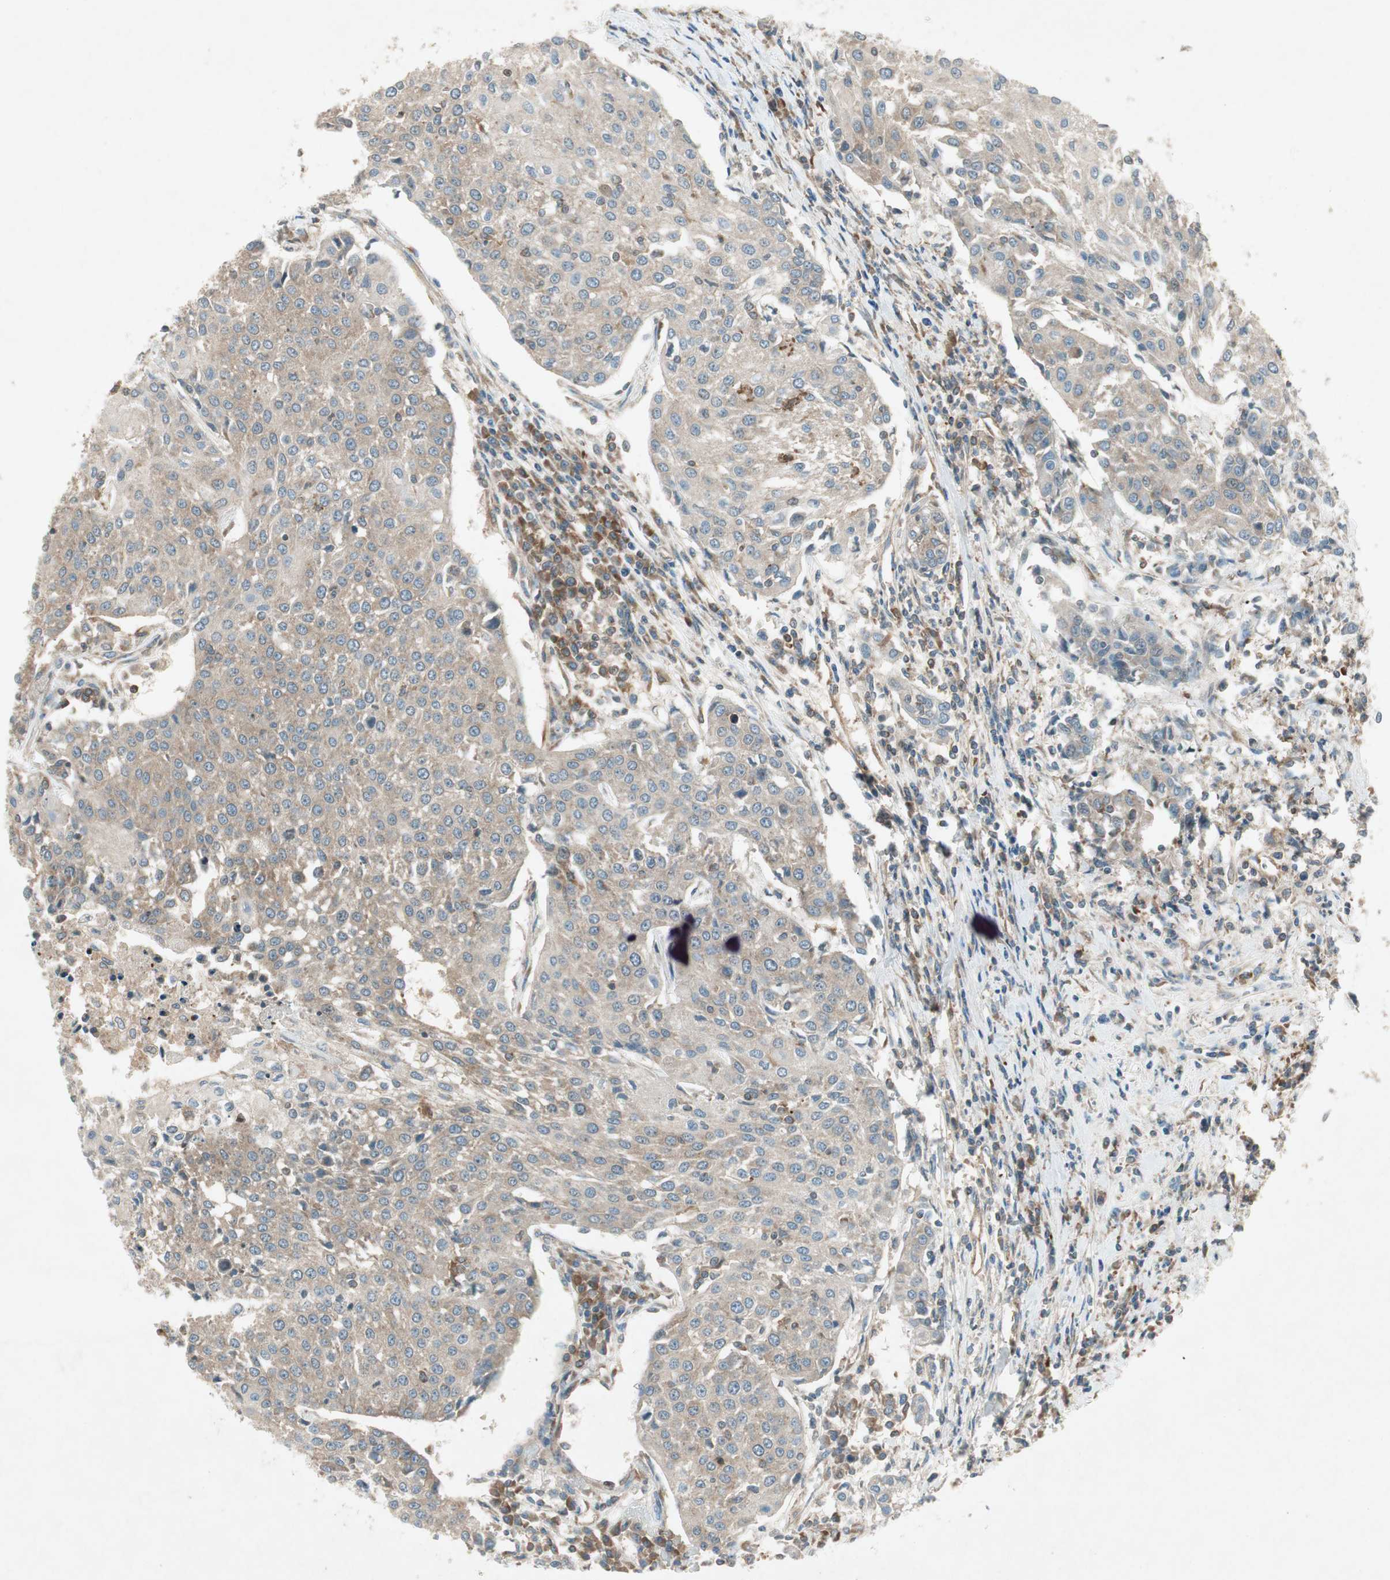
{"staining": {"intensity": "weak", "quantity": ">75%", "location": "cytoplasmic/membranous"}, "tissue": "urothelial cancer", "cell_type": "Tumor cells", "image_type": "cancer", "snomed": [{"axis": "morphology", "description": "Urothelial carcinoma, High grade"}, {"axis": "topography", "description": "Urinary bladder"}], "caption": "There is low levels of weak cytoplasmic/membranous expression in tumor cells of high-grade urothelial carcinoma, as demonstrated by immunohistochemical staining (brown color).", "gene": "CHADL", "patient": {"sex": "female", "age": 85}}